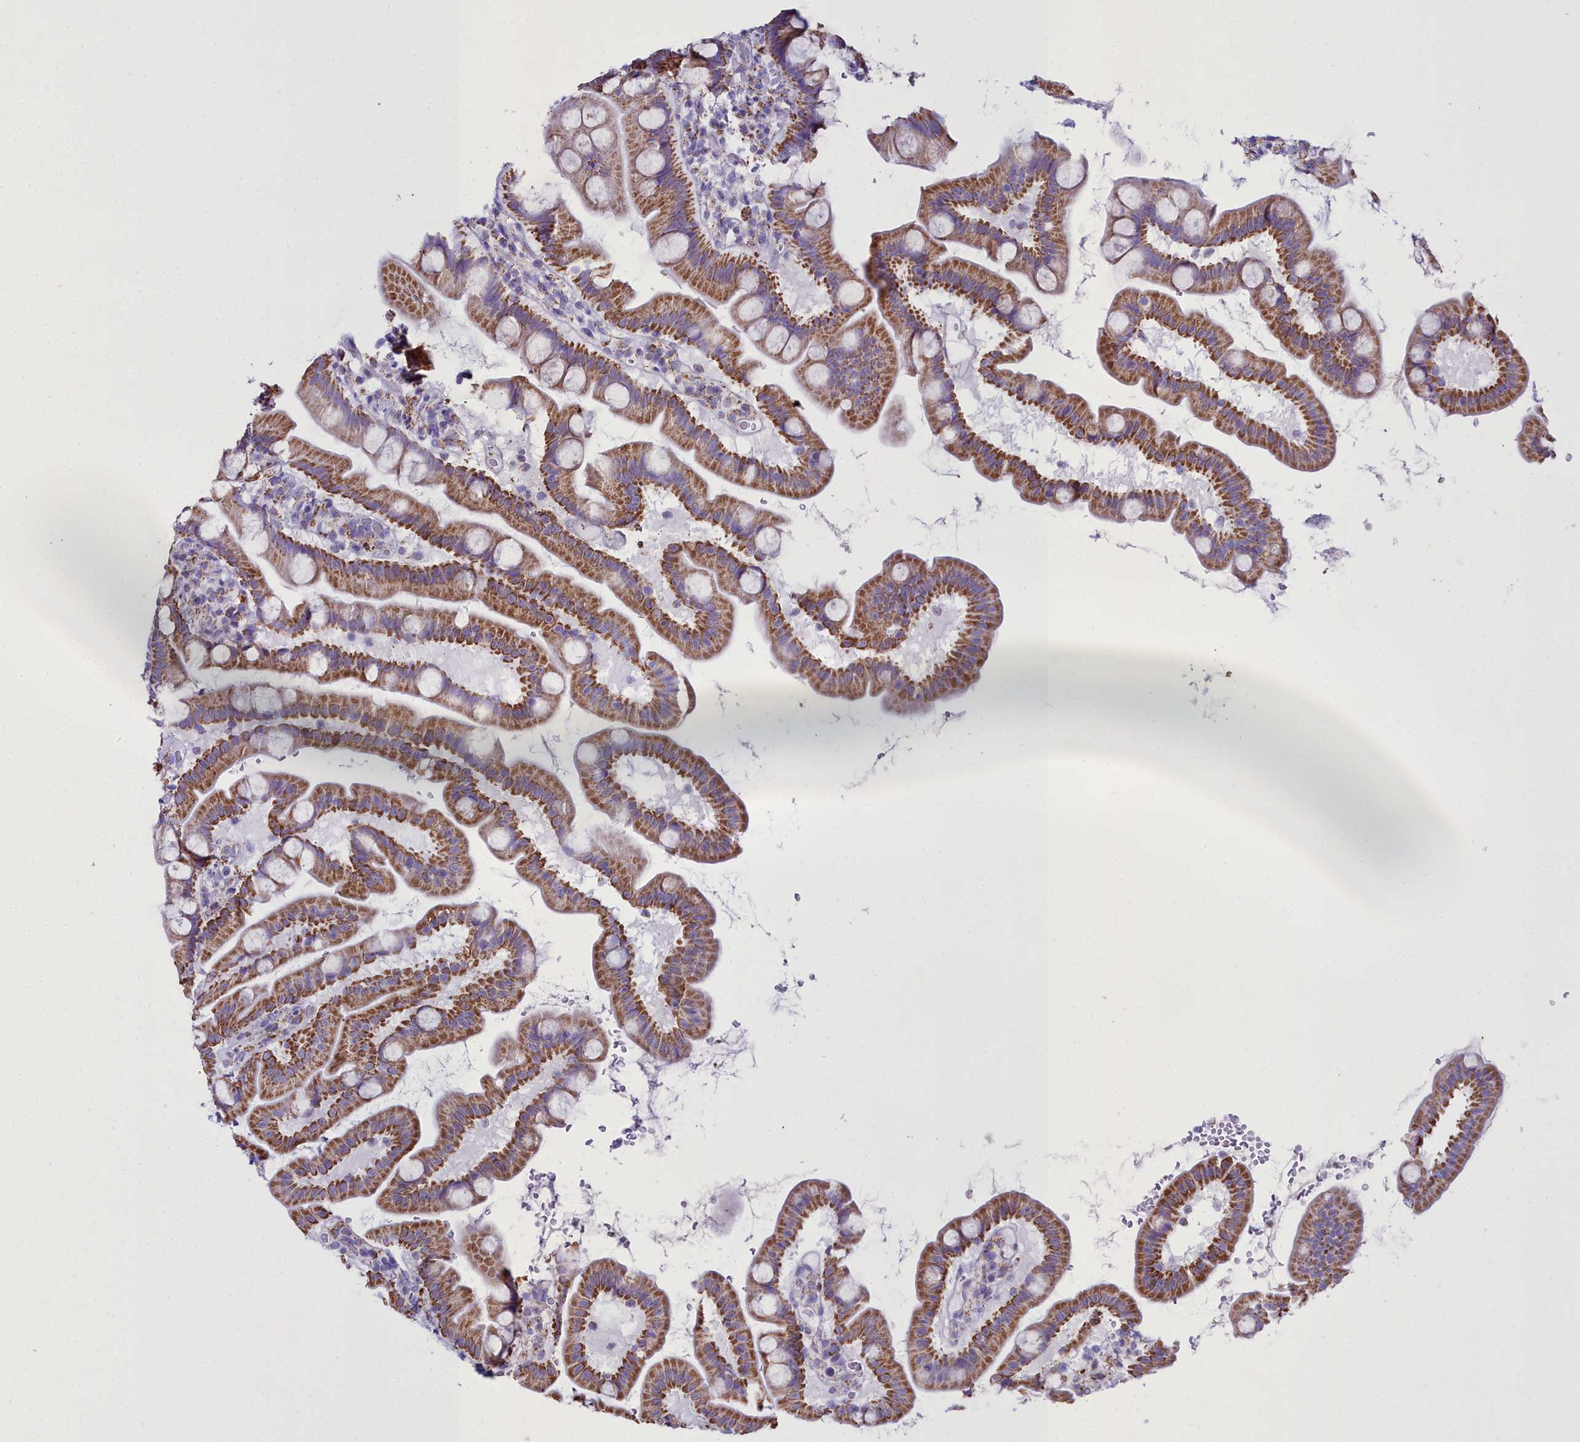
{"staining": {"intensity": "moderate", "quantity": ">75%", "location": "cytoplasmic/membranous"}, "tissue": "small intestine", "cell_type": "Glandular cells", "image_type": "normal", "snomed": [{"axis": "morphology", "description": "Normal tissue, NOS"}, {"axis": "topography", "description": "Small intestine"}], "caption": "IHC micrograph of unremarkable small intestine stained for a protein (brown), which shows medium levels of moderate cytoplasmic/membranous staining in about >75% of glandular cells.", "gene": "WDFY3", "patient": {"sex": "female", "age": 68}}